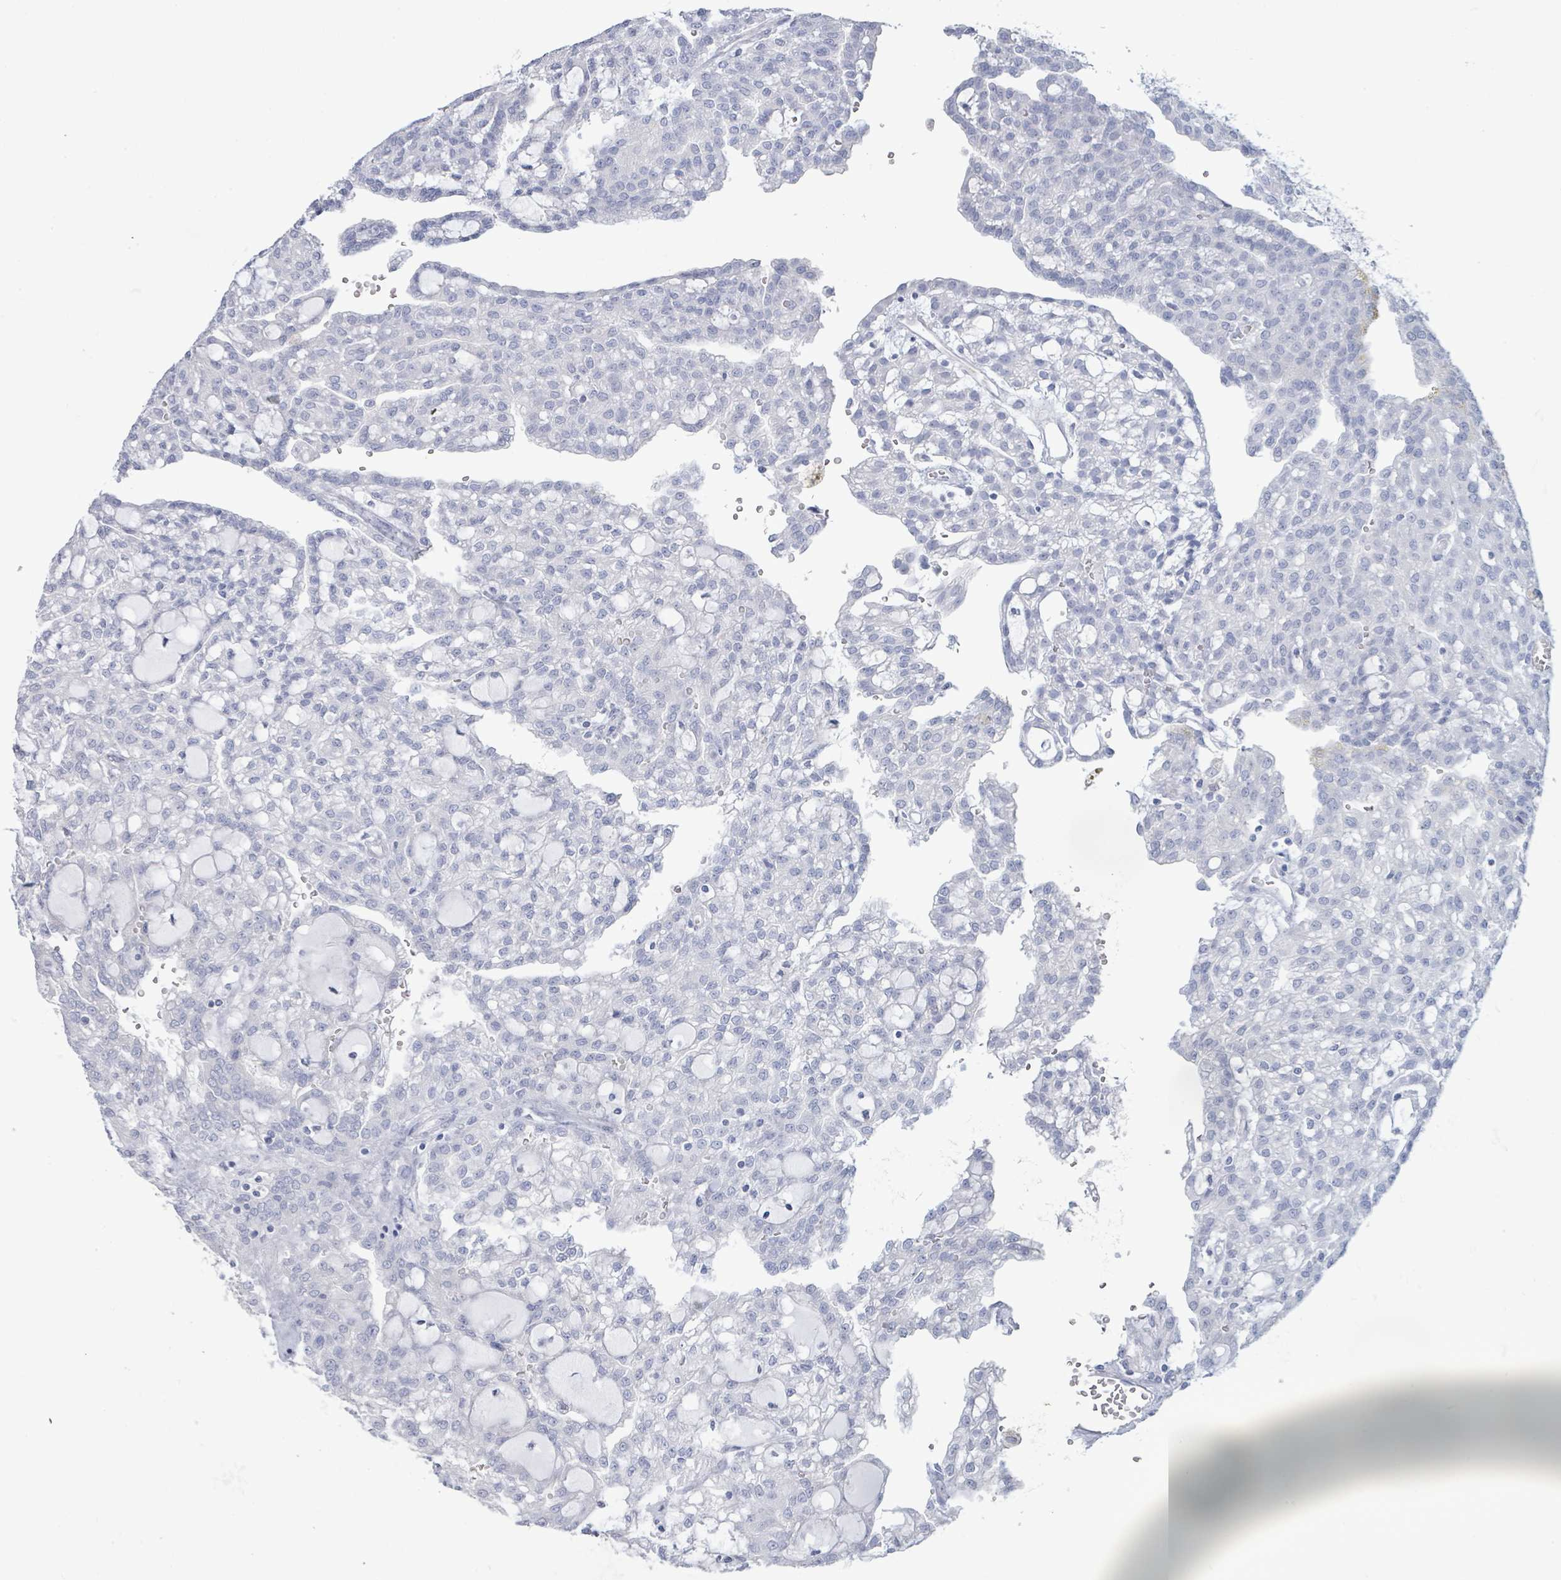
{"staining": {"intensity": "negative", "quantity": "none", "location": "none"}, "tissue": "renal cancer", "cell_type": "Tumor cells", "image_type": "cancer", "snomed": [{"axis": "morphology", "description": "Adenocarcinoma, NOS"}, {"axis": "topography", "description": "Kidney"}], "caption": "A photomicrograph of human adenocarcinoma (renal) is negative for staining in tumor cells.", "gene": "PGA3", "patient": {"sex": "male", "age": 63}}